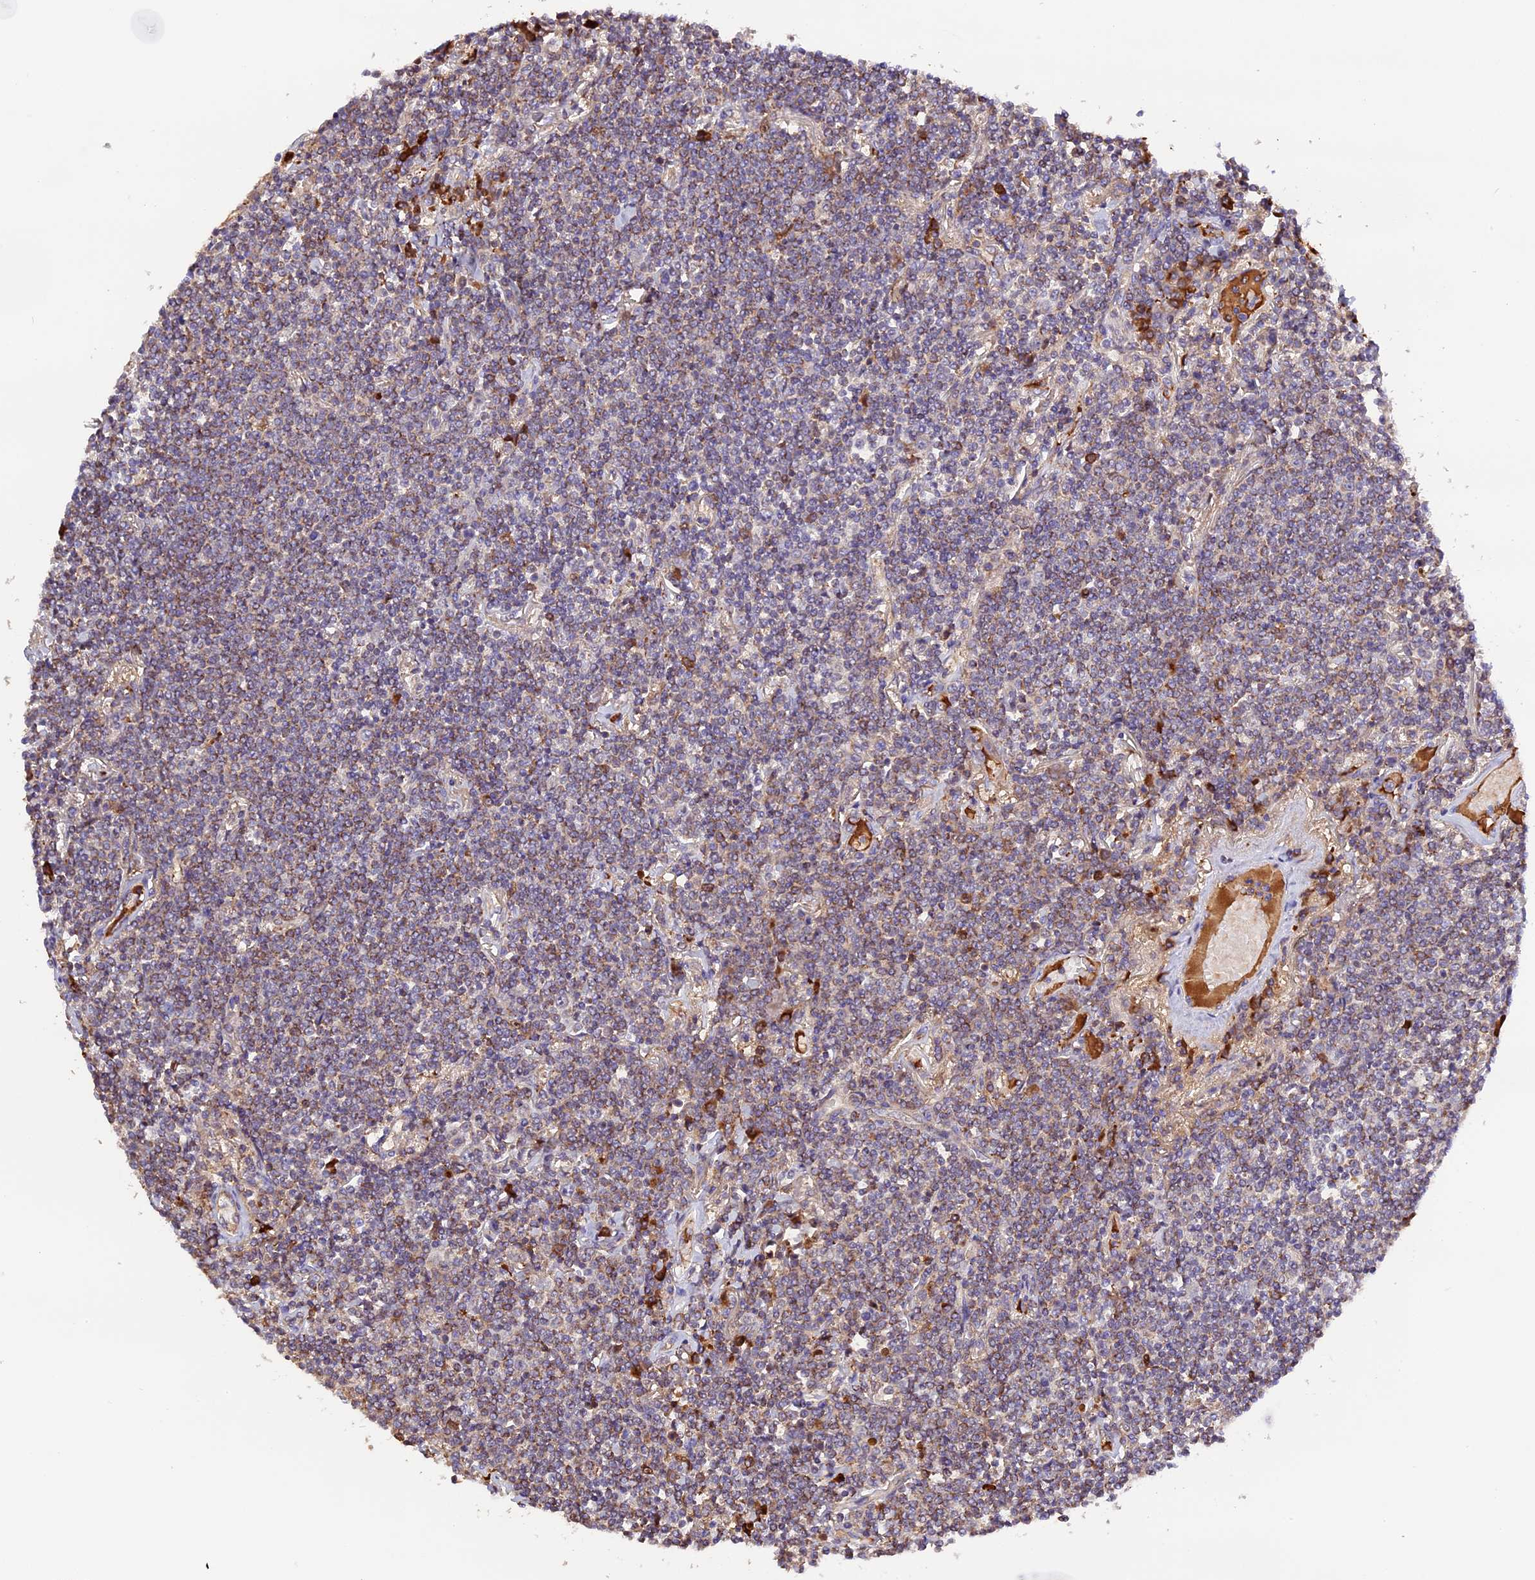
{"staining": {"intensity": "weak", "quantity": ">75%", "location": "cytoplasmic/membranous"}, "tissue": "lymphoma", "cell_type": "Tumor cells", "image_type": "cancer", "snomed": [{"axis": "morphology", "description": "Malignant lymphoma, non-Hodgkin's type, Low grade"}, {"axis": "topography", "description": "Lung"}], "caption": "Protein staining of lymphoma tissue shows weak cytoplasmic/membranous expression in approximately >75% of tumor cells.", "gene": "METTL22", "patient": {"sex": "female", "age": 71}}